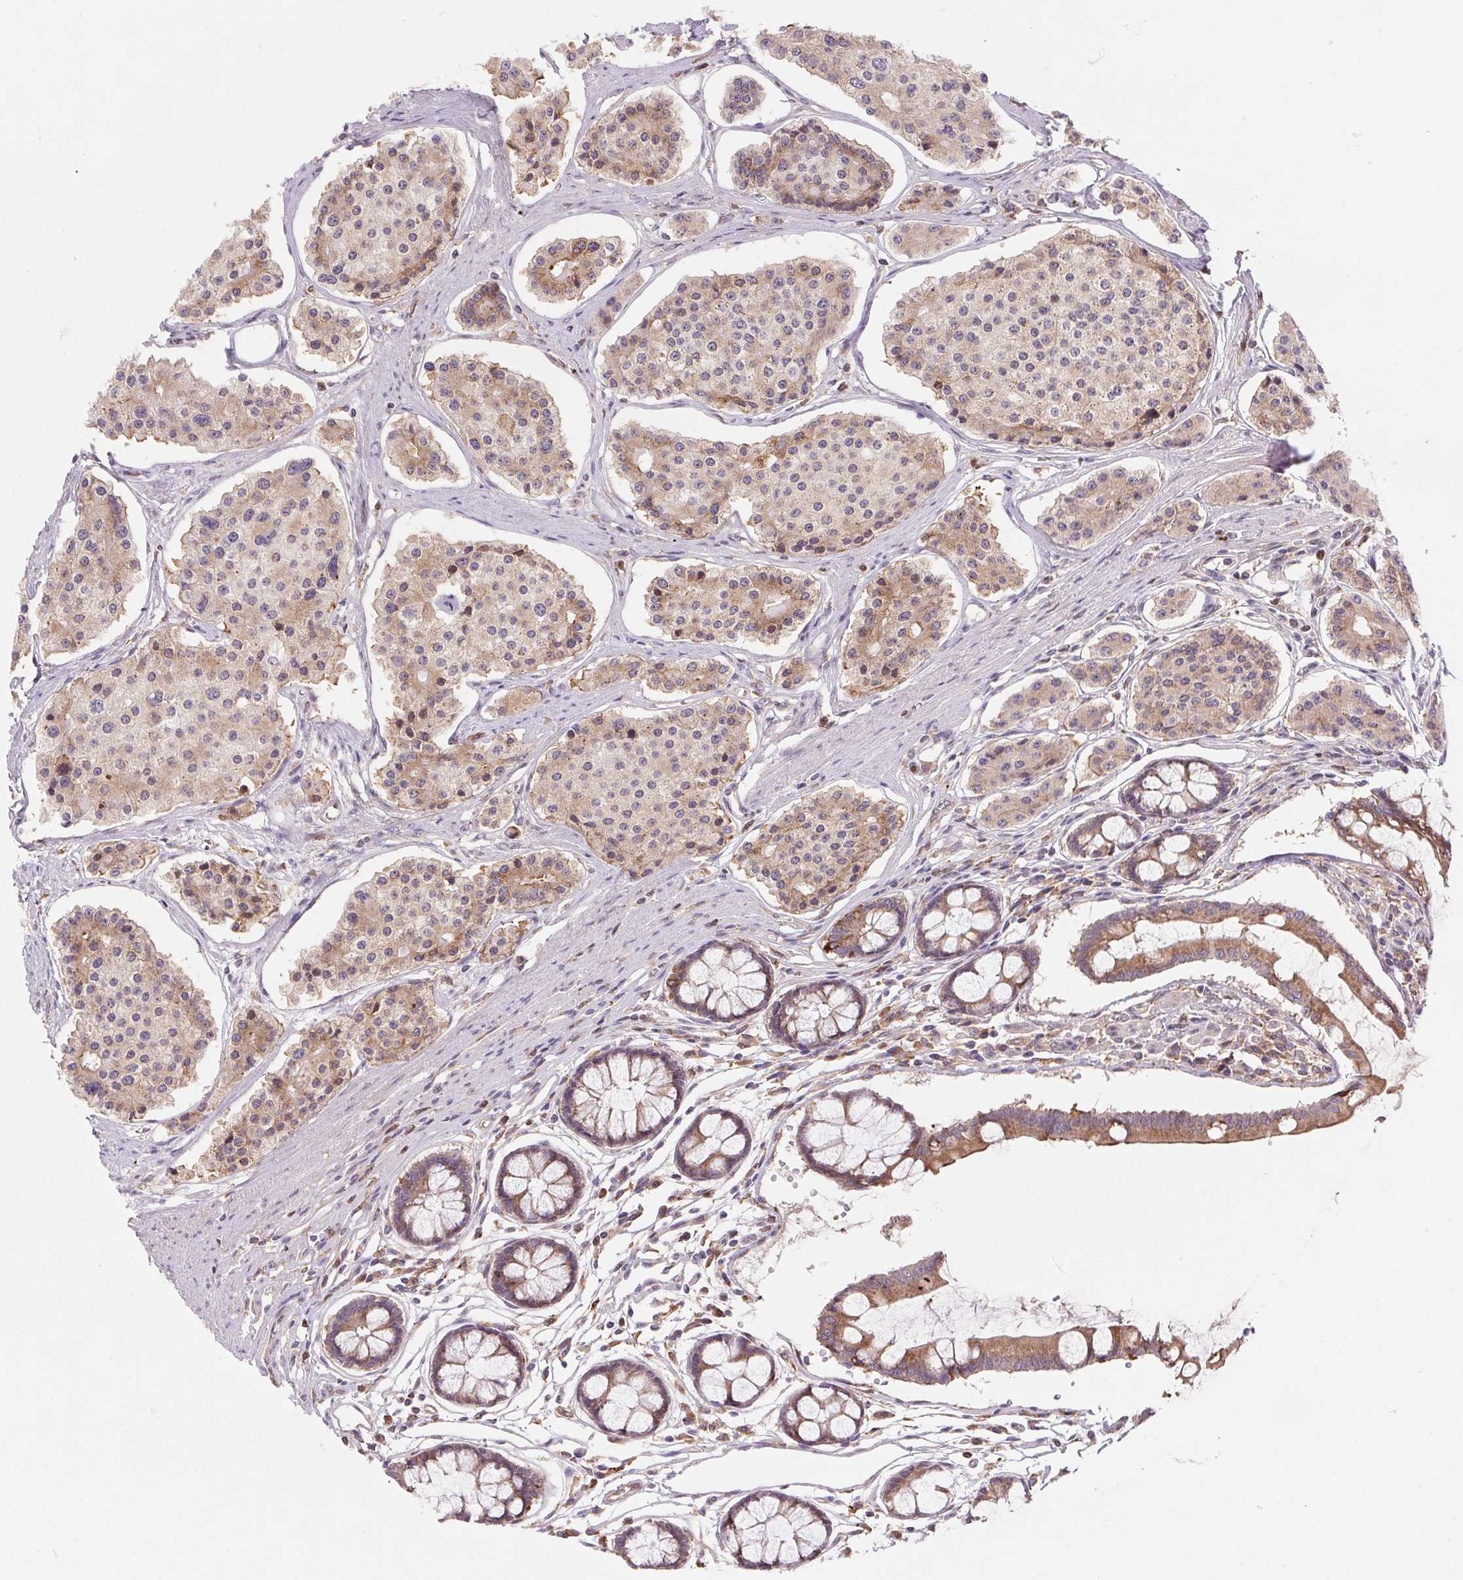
{"staining": {"intensity": "weak", "quantity": "25%-75%", "location": "cytoplasmic/membranous"}, "tissue": "carcinoid", "cell_type": "Tumor cells", "image_type": "cancer", "snomed": [{"axis": "morphology", "description": "Carcinoid, malignant, NOS"}, {"axis": "topography", "description": "Small intestine"}], "caption": "An IHC photomicrograph of neoplastic tissue is shown. Protein staining in brown shows weak cytoplasmic/membranous positivity in carcinoid within tumor cells. The staining was performed using DAB, with brown indicating positive protein expression. Nuclei are stained blue with hematoxylin.", "gene": "KLHL20", "patient": {"sex": "female", "age": 65}}